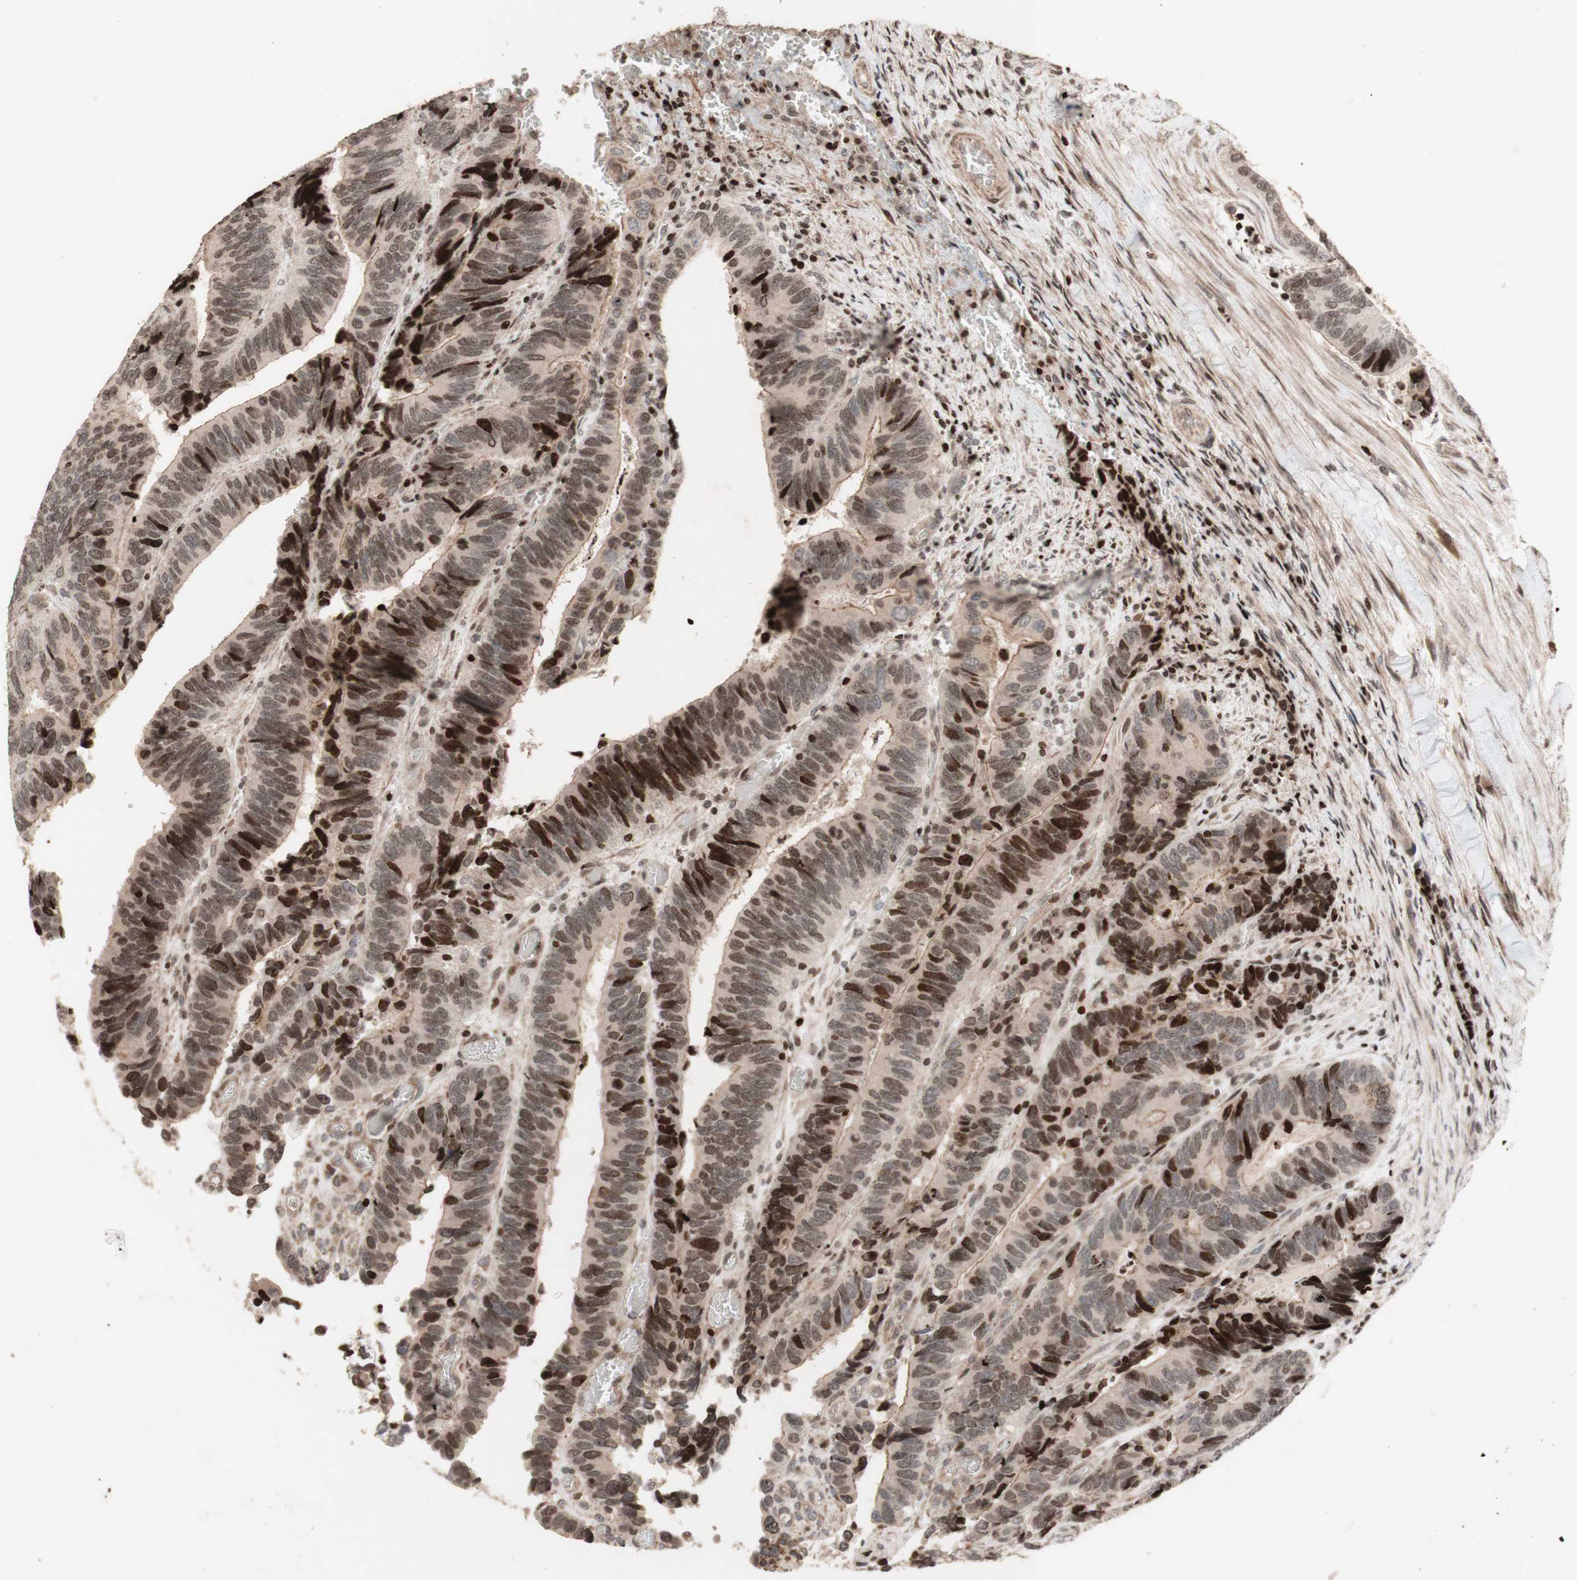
{"staining": {"intensity": "moderate", "quantity": "<25%", "location": "cytoplasmic/membranous,nuclear"}, "tissue": "colorectal cancer", "cell_type": "Tumor cells", "image_type": "cancer", "snomed": [{"axis": "morphology", "description": "Adenocarcinoma, NOS"}, {"axis": "topography", "description": "Colon"}], "caption": "High-power microscopy captured an immunohistochemistry photomicrograph of adenocarcinoma (colorectal), revealing moderate cytoplasmic/membranous and nuclear expression in approximately <25% of tumor cells. The protein of interest is stained brown, and the nuclei are stained in blue (DAB IHC with brightfield microscopy, high magnification).", "gene": "POLA1", "patient": {"sex": "male", "age": 72}}